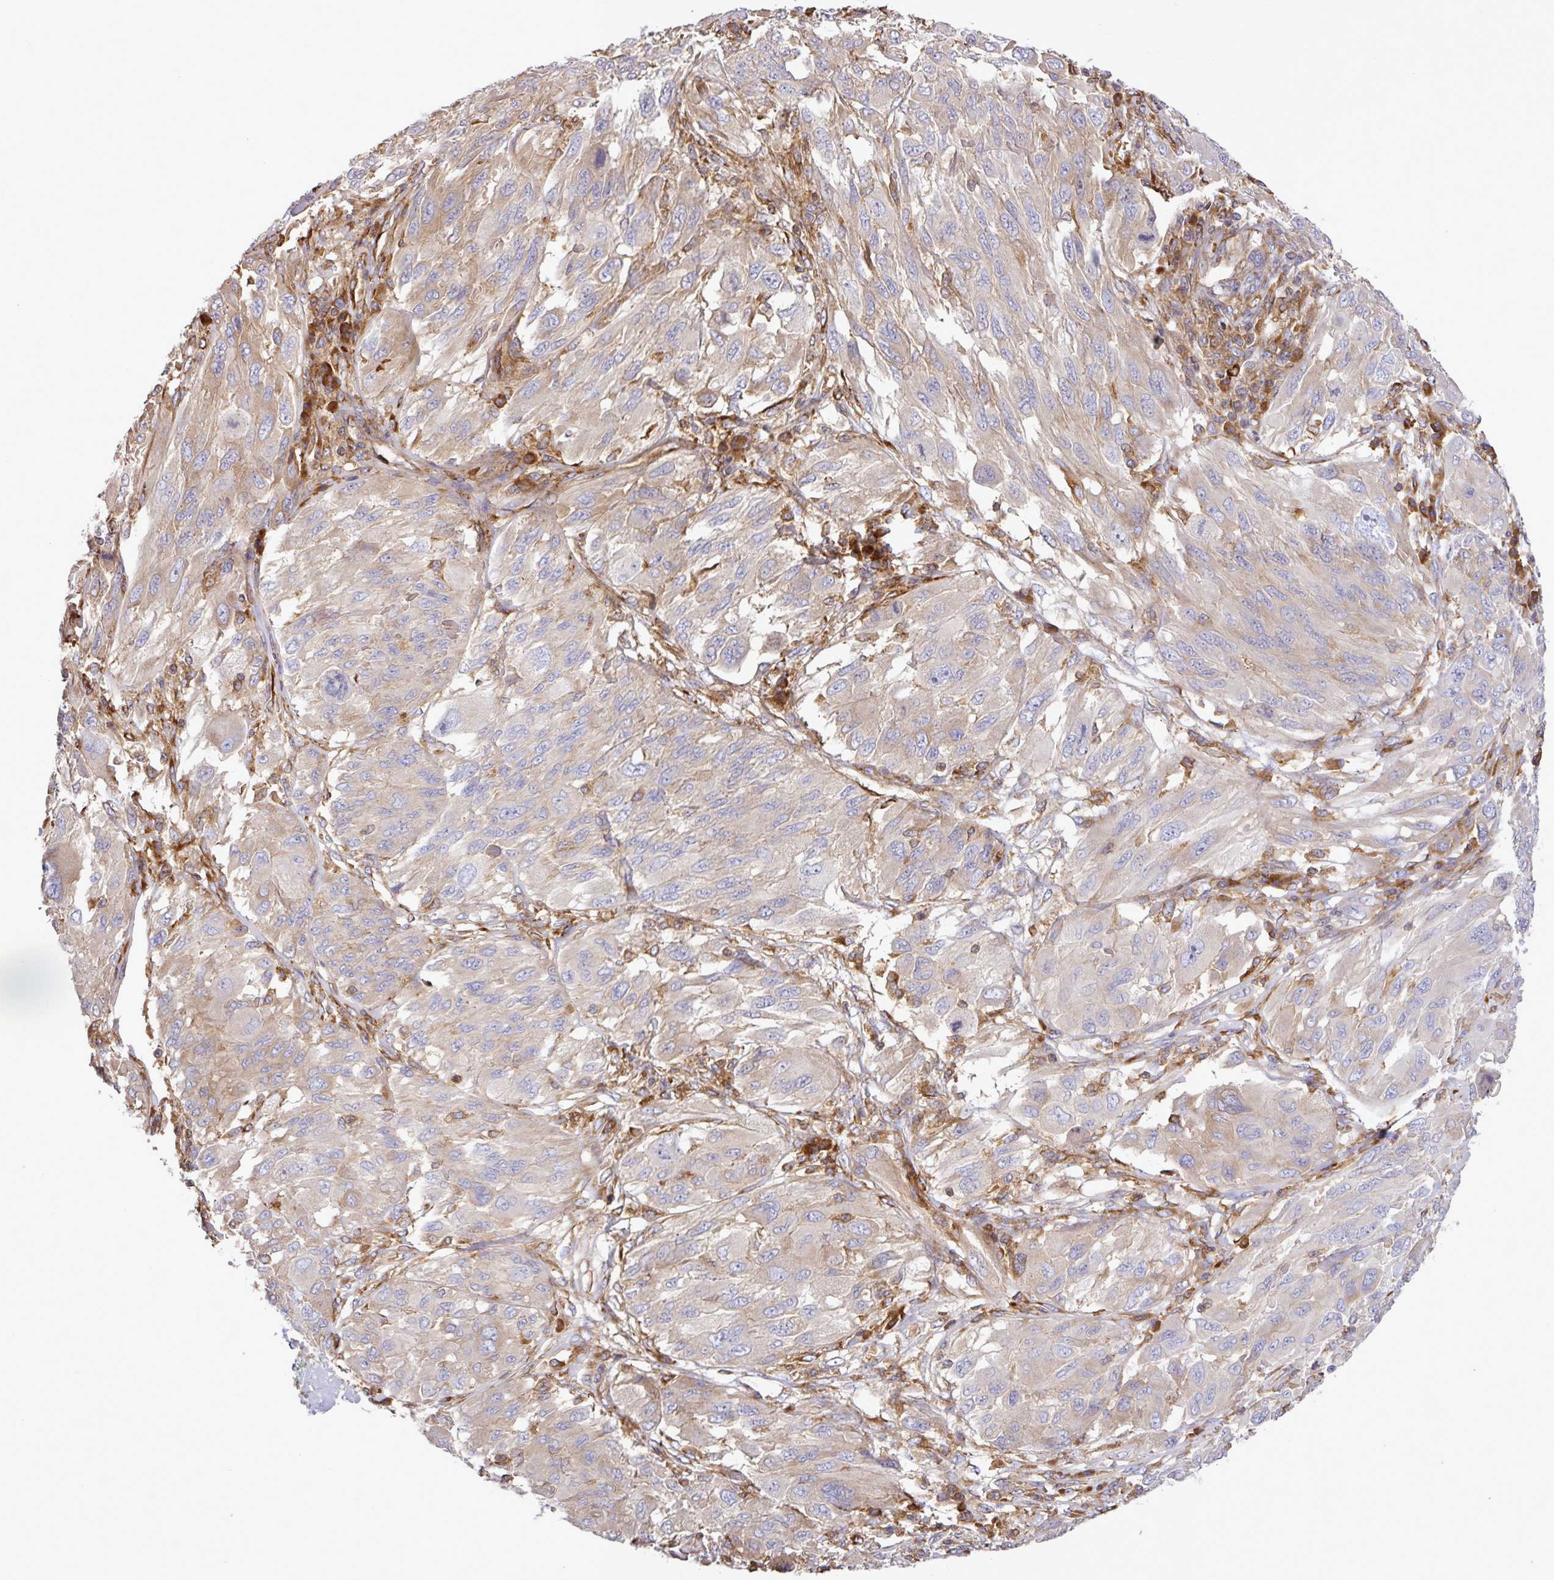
{"staining": {"intensity": "weak", "quantity": "25%-75%", "location": "cytoplasmic/membranous"}, "tissue": "melanoma", "cell_type": "Tumor cells", "image_type": "cancer", "snomed": [{"axis": "morphology", "description": "Malignant melanoma, NOS"}, {"axis": "topography", "description": "Skin"}], "caption": "Human malignant melanoma stained for a protein (brown) demonstrates weak cytoplasmic/membranous positive staining in approximately 25%-75% of tumor cells.", "gene": "LRRC74B", "patient": {"sex": "female", "age": 91}}